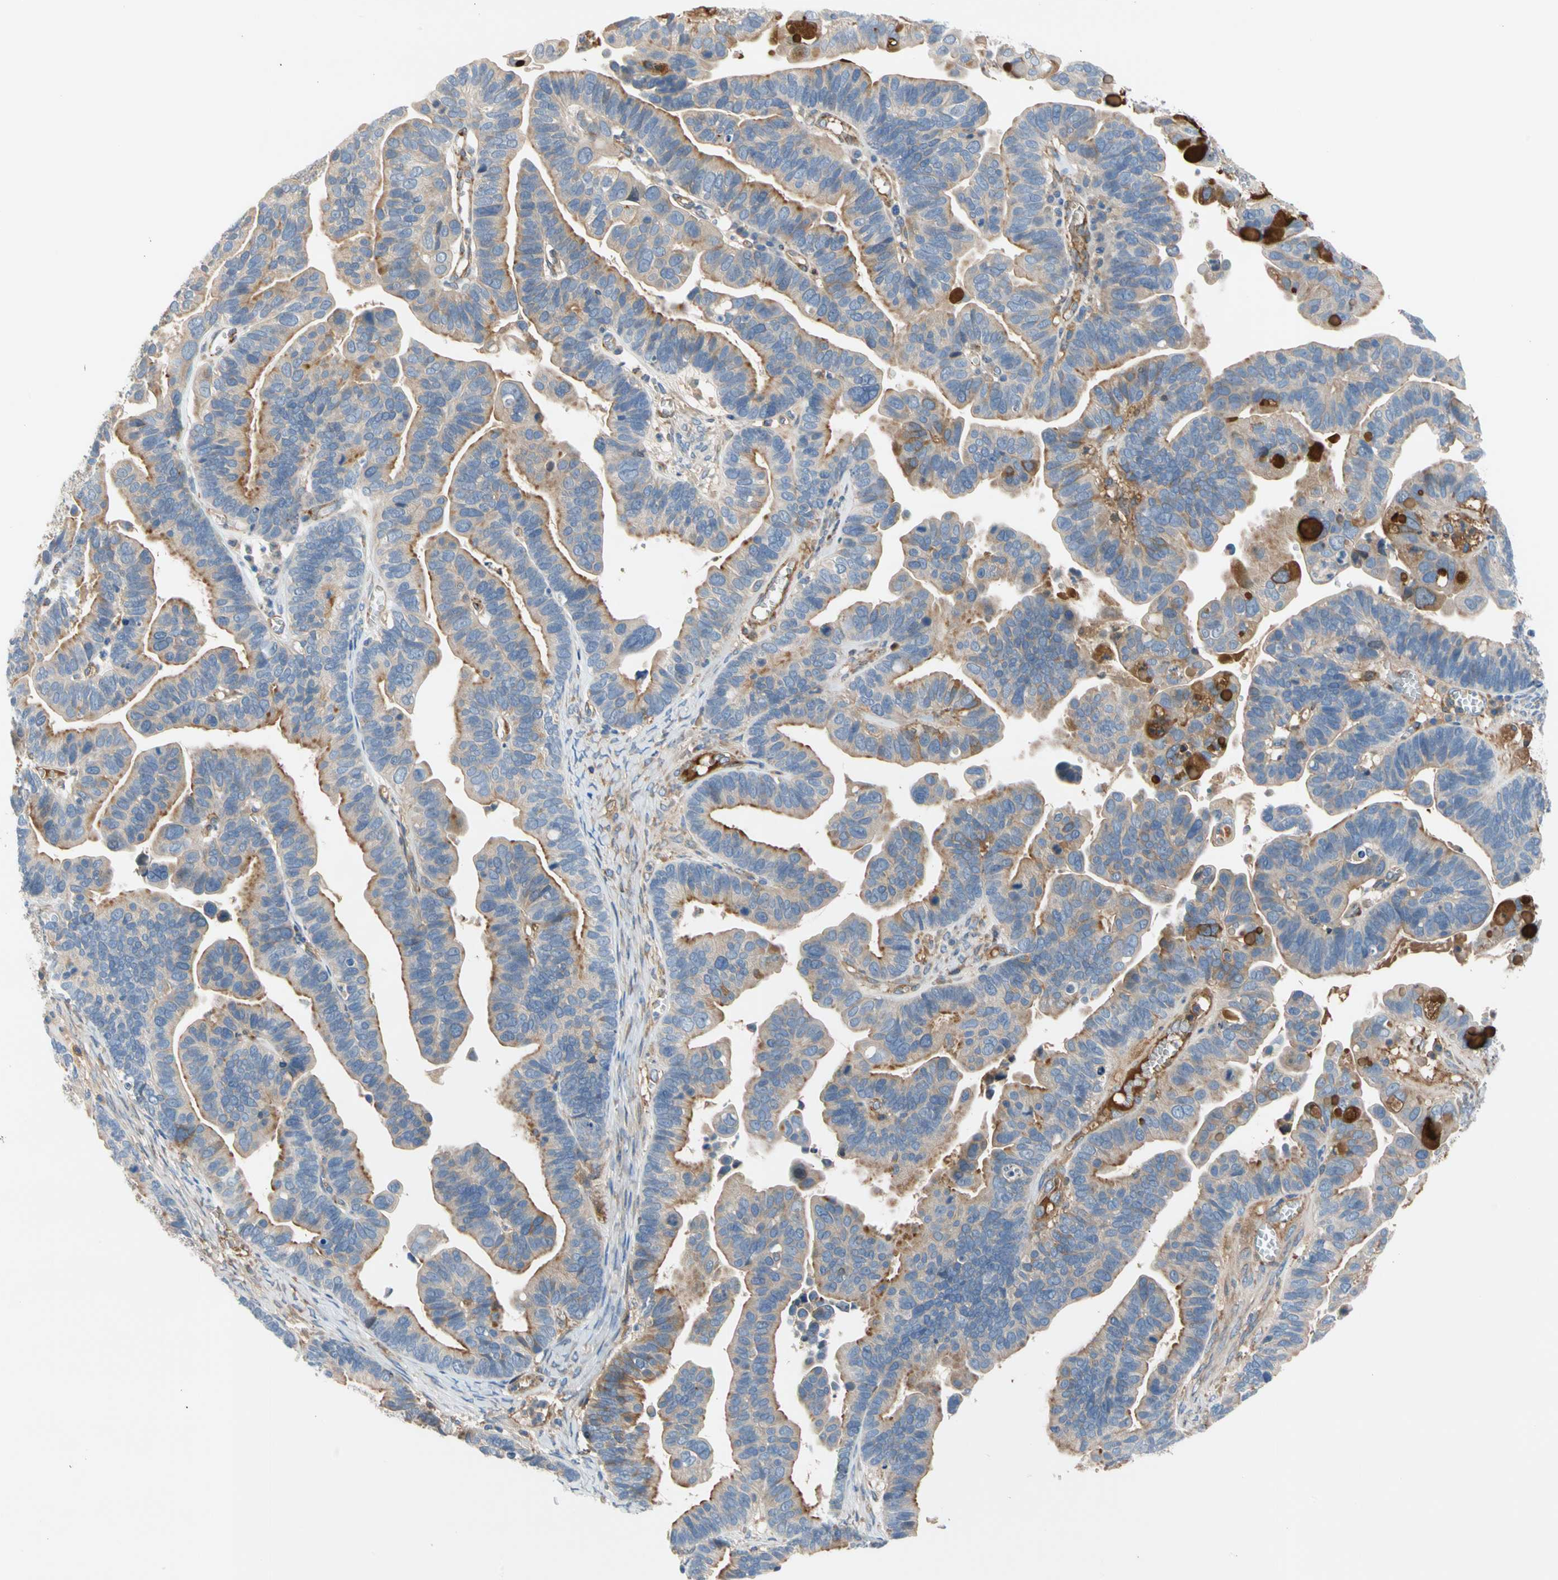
{"staining": {"intensity": "moderate", "quantity": "25%-75%", "location": "cytoplasmic/membranous"}, "tissue": "ovarian cancer", "cell_type": "Tumor cells", "image_type": "cancer", "snomed": [{"axis": "morphology", "description": "Cystadenocarcinoma, serous, NOS"}, {"axis": "topography", "description": "Ovary"}], "caption": "About 25%-75% of tumor cells in serous cystadenocarcinoma (ovarian) display moderate cytoplasmic/membranous protein positivity as visualized by brown immunohistochemical staining.", "gene": "ENTREP3", "patient": {"sex": "female", "age": 56}}